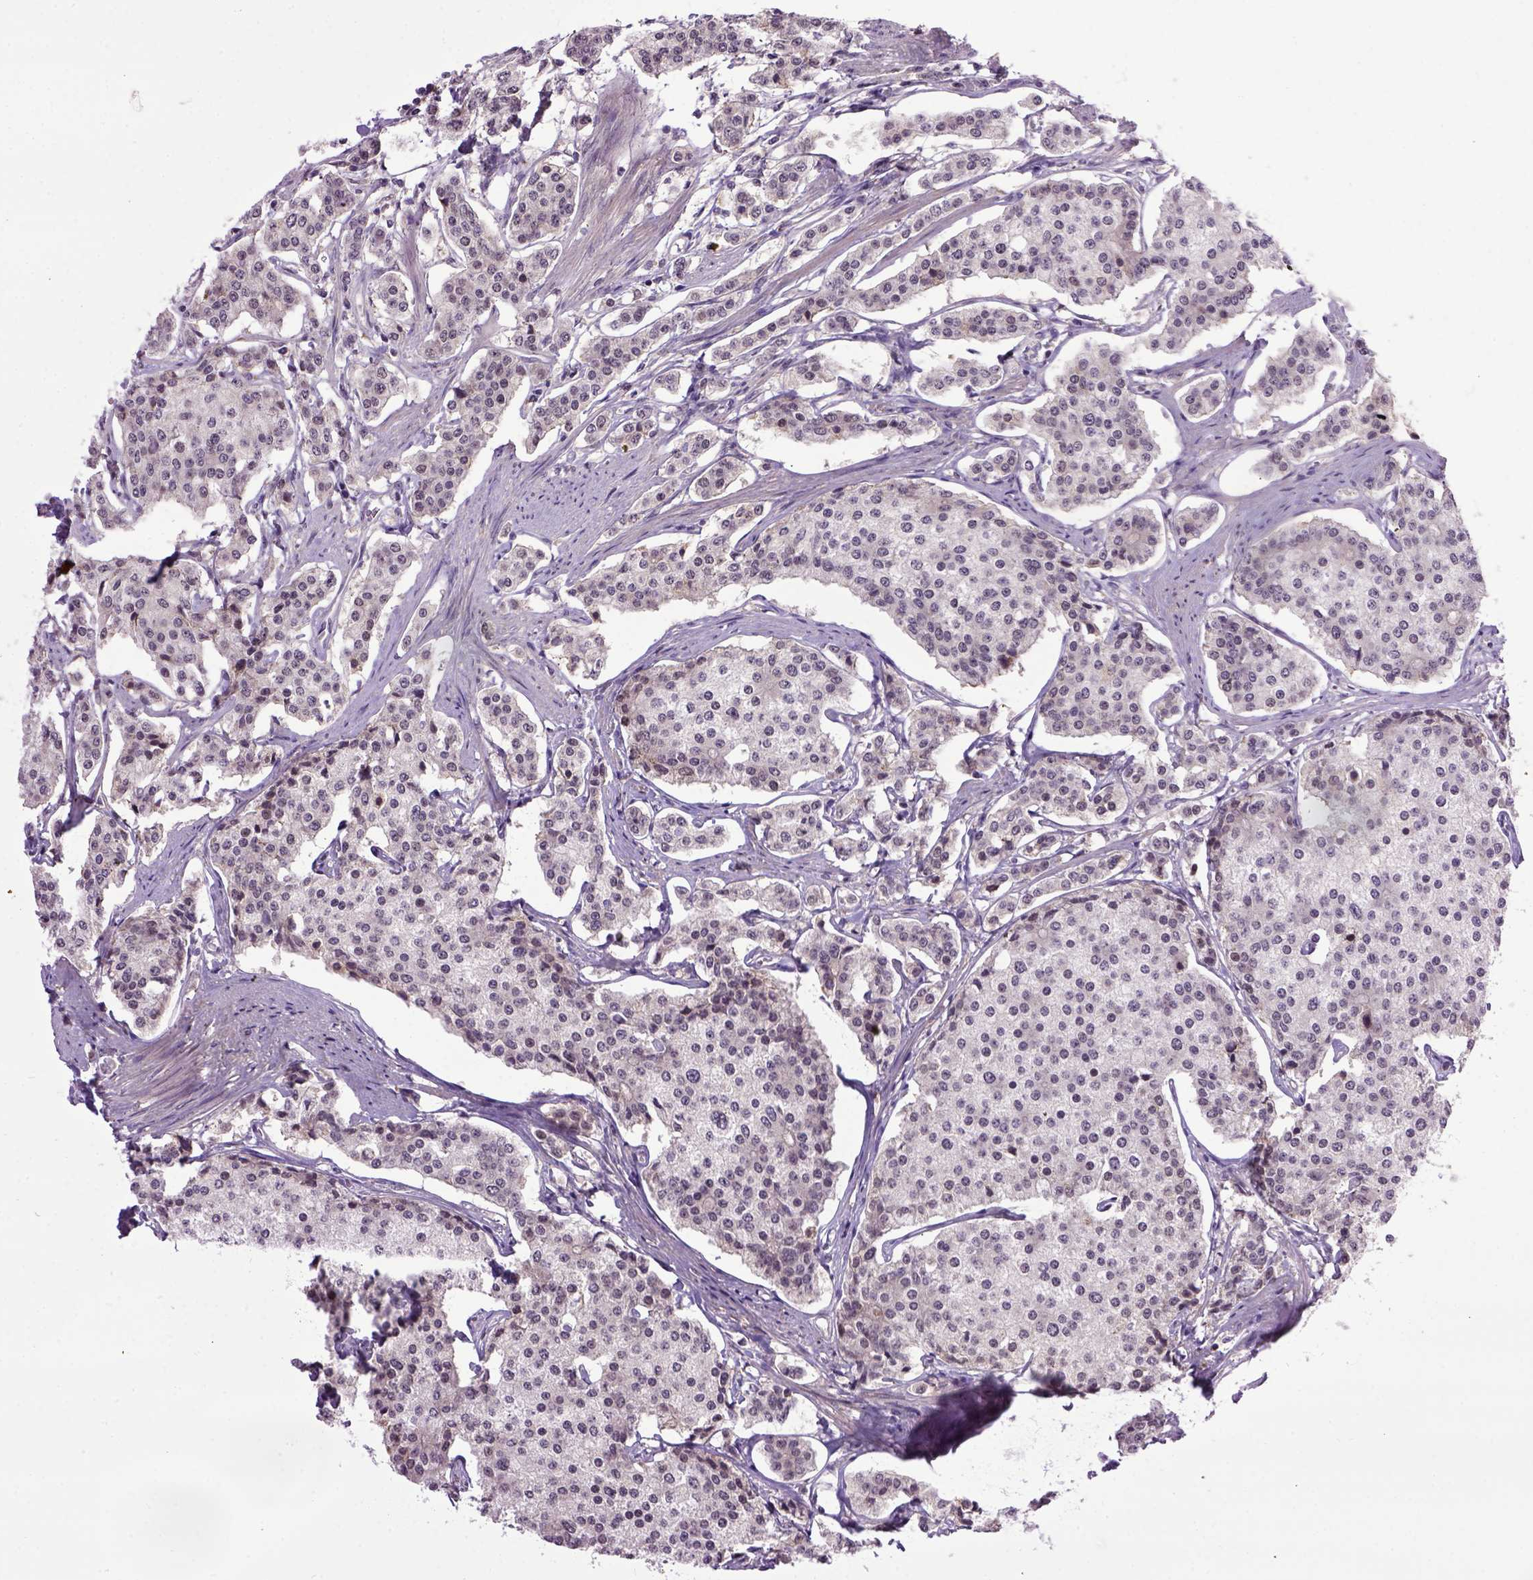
{"staining": {"intensity": "negative", "quantity": "none", "location": "none"}, "tissue": "carcinoid", "cell_type": "Tumor cells", "image_type": "cancer", "snomed": [{"axis": "morphology", "description": "Carcinoid, malignant, NOS"}, {"axis": "topography", "description": "Small intestine"}], "caption": "This is an immunohistochemistry (IHC) photomicrograph of human carcinoid. There is no positivity in tumor cells.", "gene": "RAB43", "patient": {"sex": "female", "age": 65}}